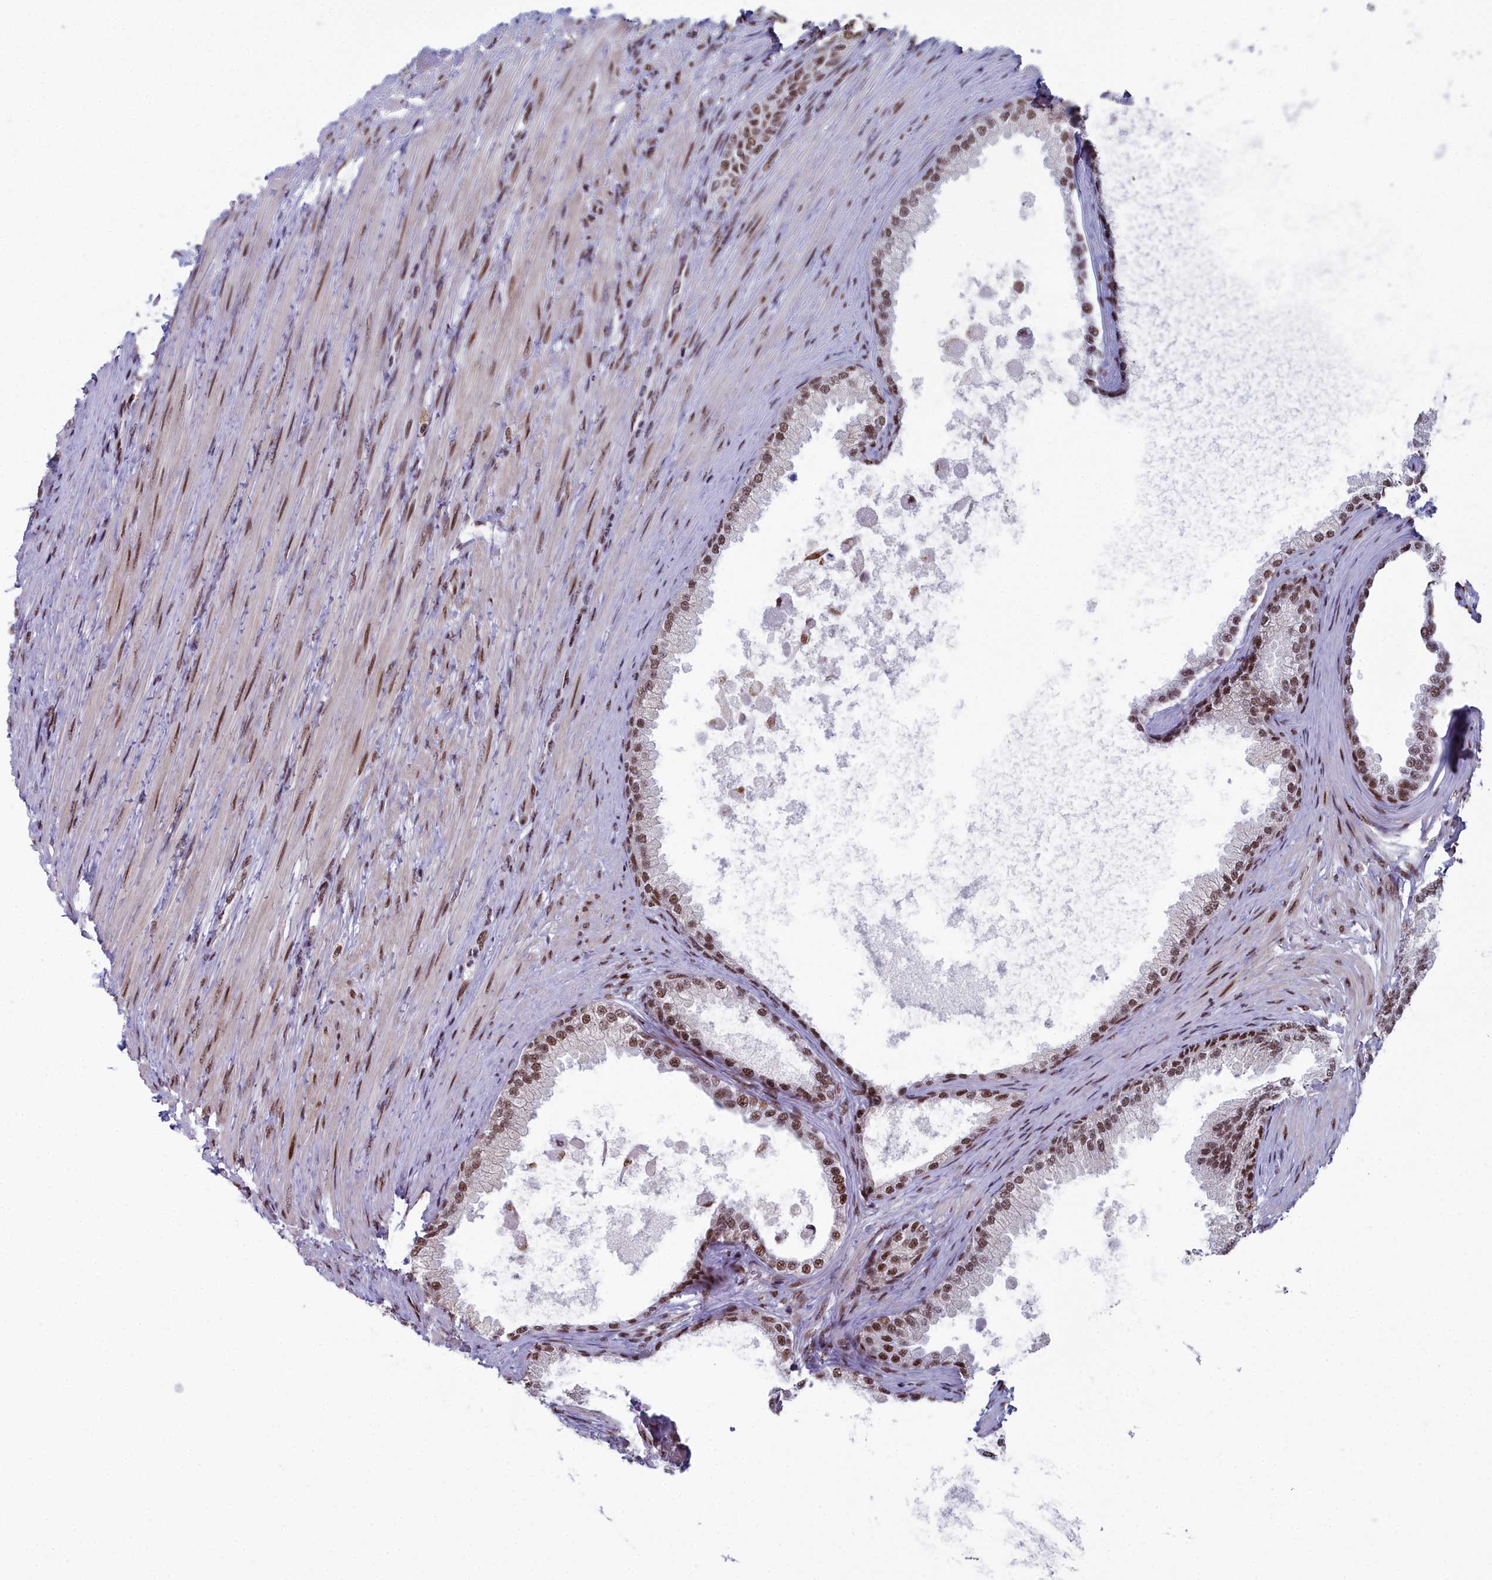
{"staining": {"intensity": "strong", "quantity": ">75%", "location": "nuclear"}, "tissue": "prostate", "cell_type": "Glandular cells", "image_type": "normal", "snomed": [{"axis": "morphology", "description": "Normal tissue, NOS"}, {"axis": "topography", "description": "Prostate"}], "caption": "Approximately >75% of glandular cells in normal prostate demonstrate strong nuclear protein positivity as visualized by brown immunohistochemical staining.", "gene": "SF3B3", "patient": {"sex": "male", "age": 76}}